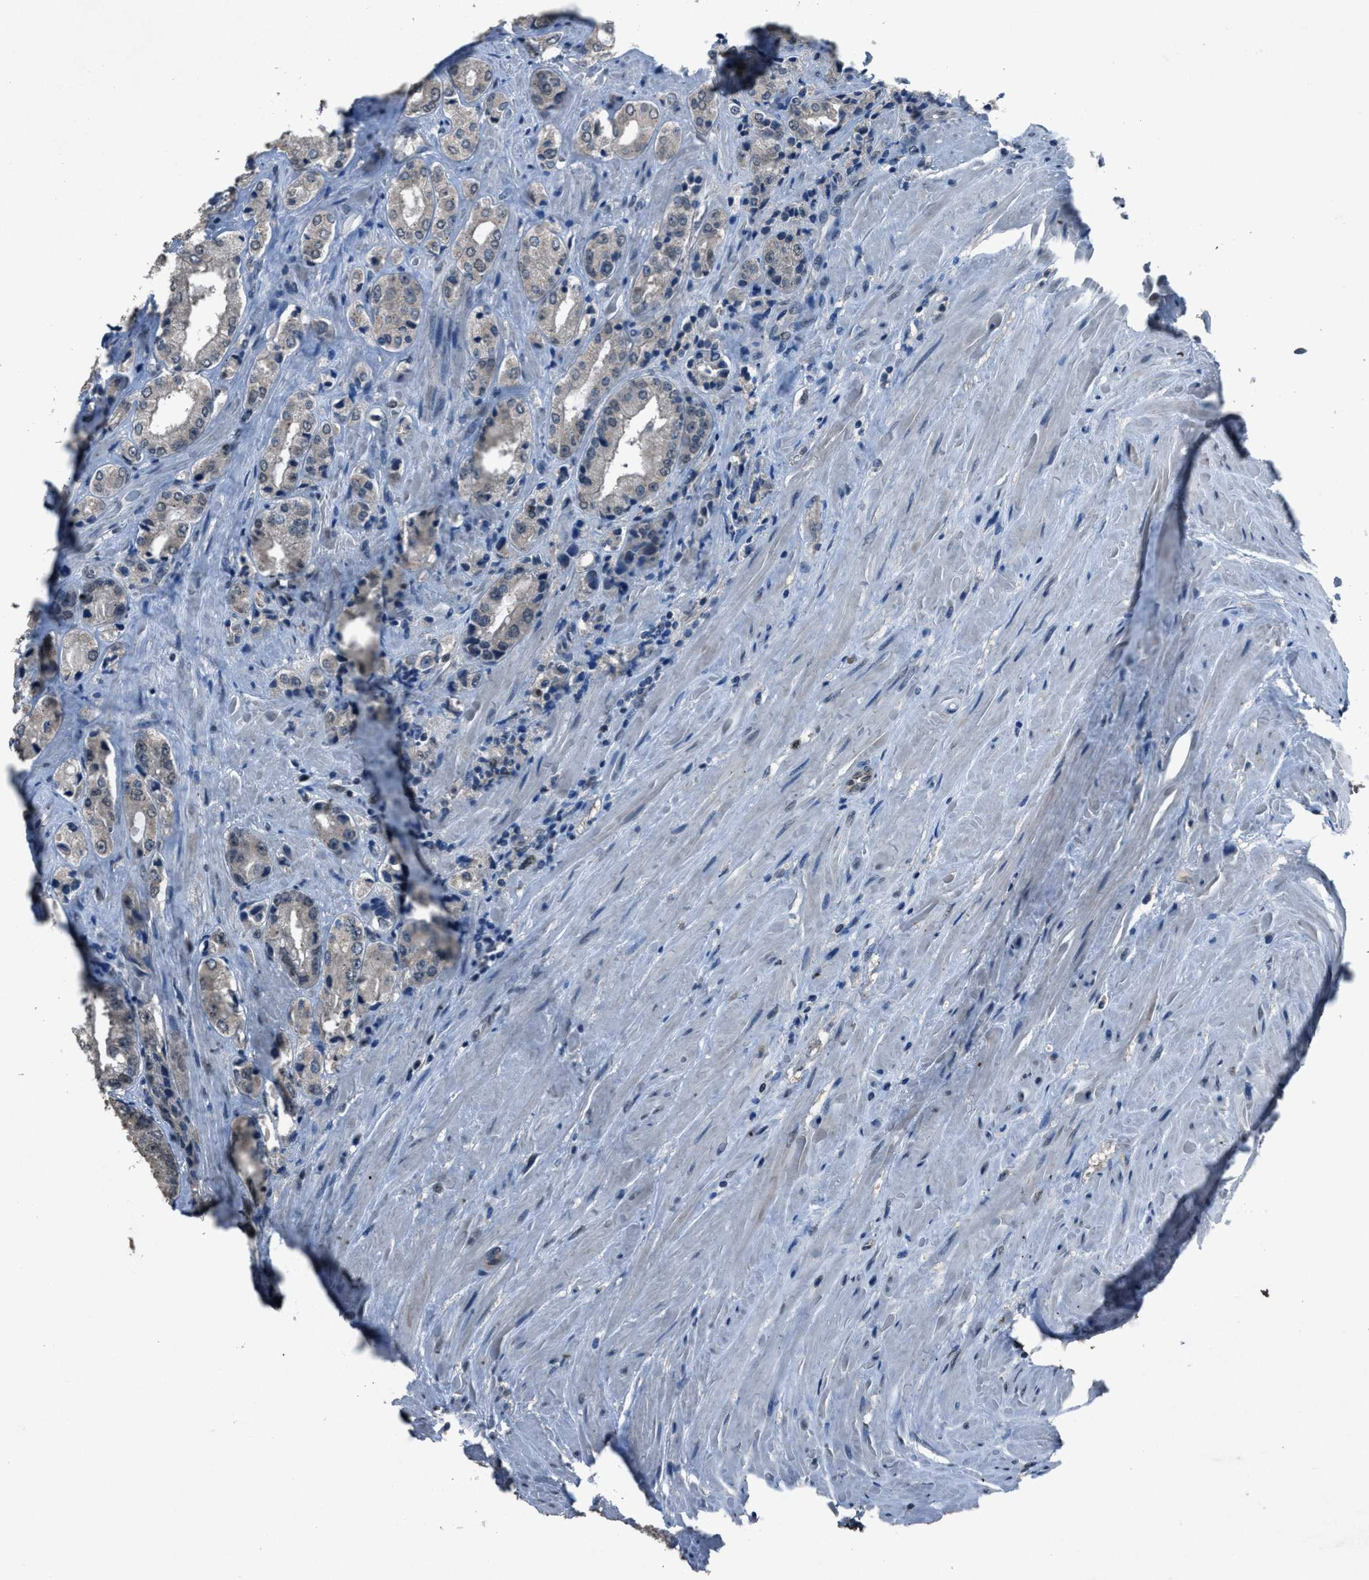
{"staining": {"intensity": "weak", "quantity": ">75%", "location": "cytoplasmic/membranous"}, "tissue": "prostate cancer", "cell_type": "Tumor cells", "image_type": "cancer", "snomed": [{"axis": "morphology", "description": "Adenocarcinoma, High grade"}, {"axis": "topography", "description": "Prostate"}], "caption": "Protein staining of prostate adenocarcinoma (high-grade) tissue displays weak cytoplasmic/membranous expression in about >75% of tumor cells. Nuclei are stained in blue.", "gene": "DUSP19", "patient": {"sex": "male", "age": 61}}